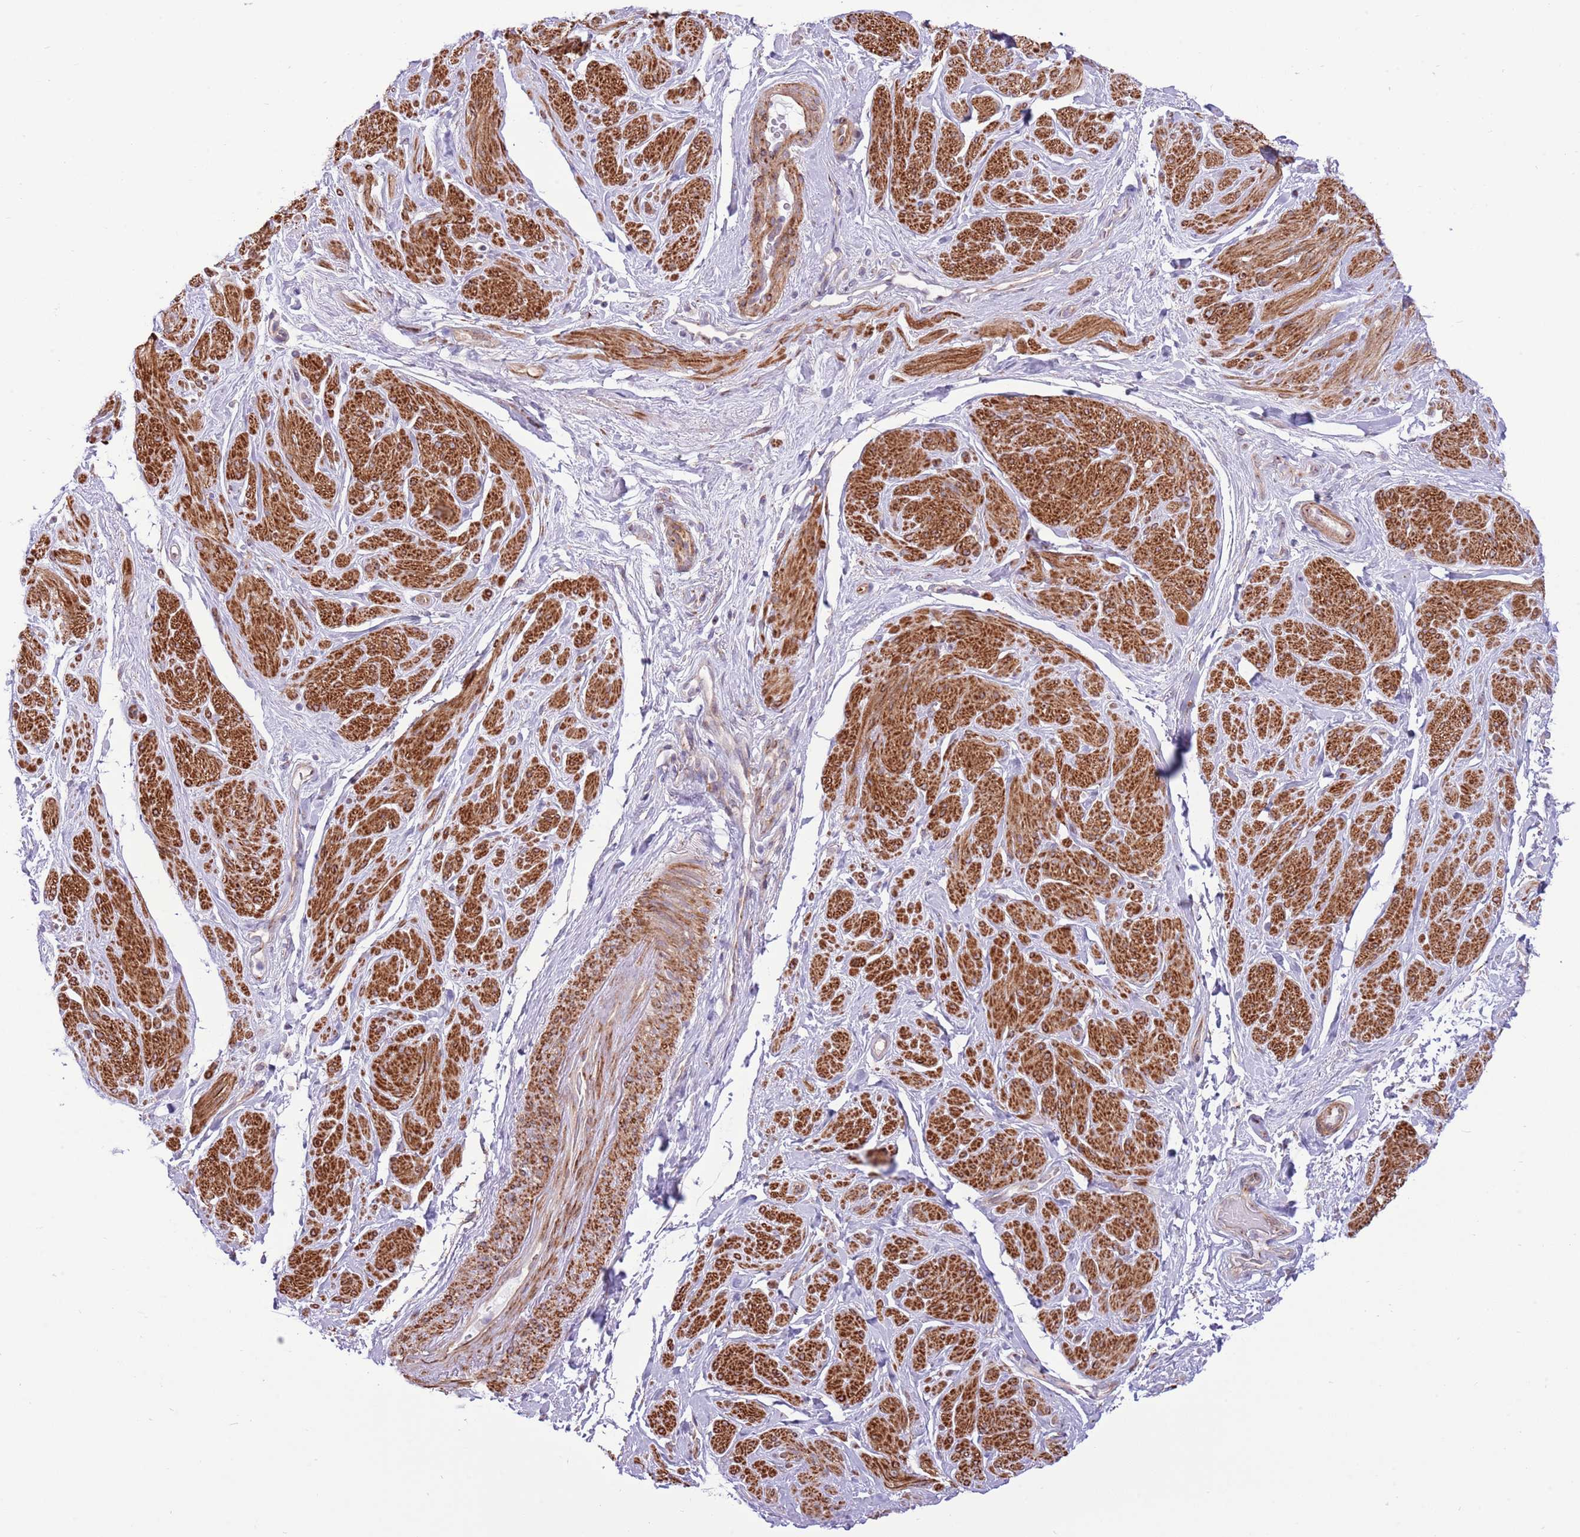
{"staining": {"intensity": "strong", "quantity": ">75%", "location": "cytoplasmic/membranous"}, "tissue": "smooth muscle", "cell_type": "Smooth muscle cells", "image_type": "normal", "snomed": [{"axis": "morphology", "description": "Normal tissue, NOS"}, {"axis": "topography", "description": "Smooth muscle"}, {"axis": "topography", "description": "Peripheral nerve tissue"}], "caption": "The immunohistochemical stain labels strong cytoplasmic/membranous expression in smooth muscle cells of unremarkable smooth muscle.", "gene": "ZC4H2", "patient": {"sex": "male", "age": 69}}